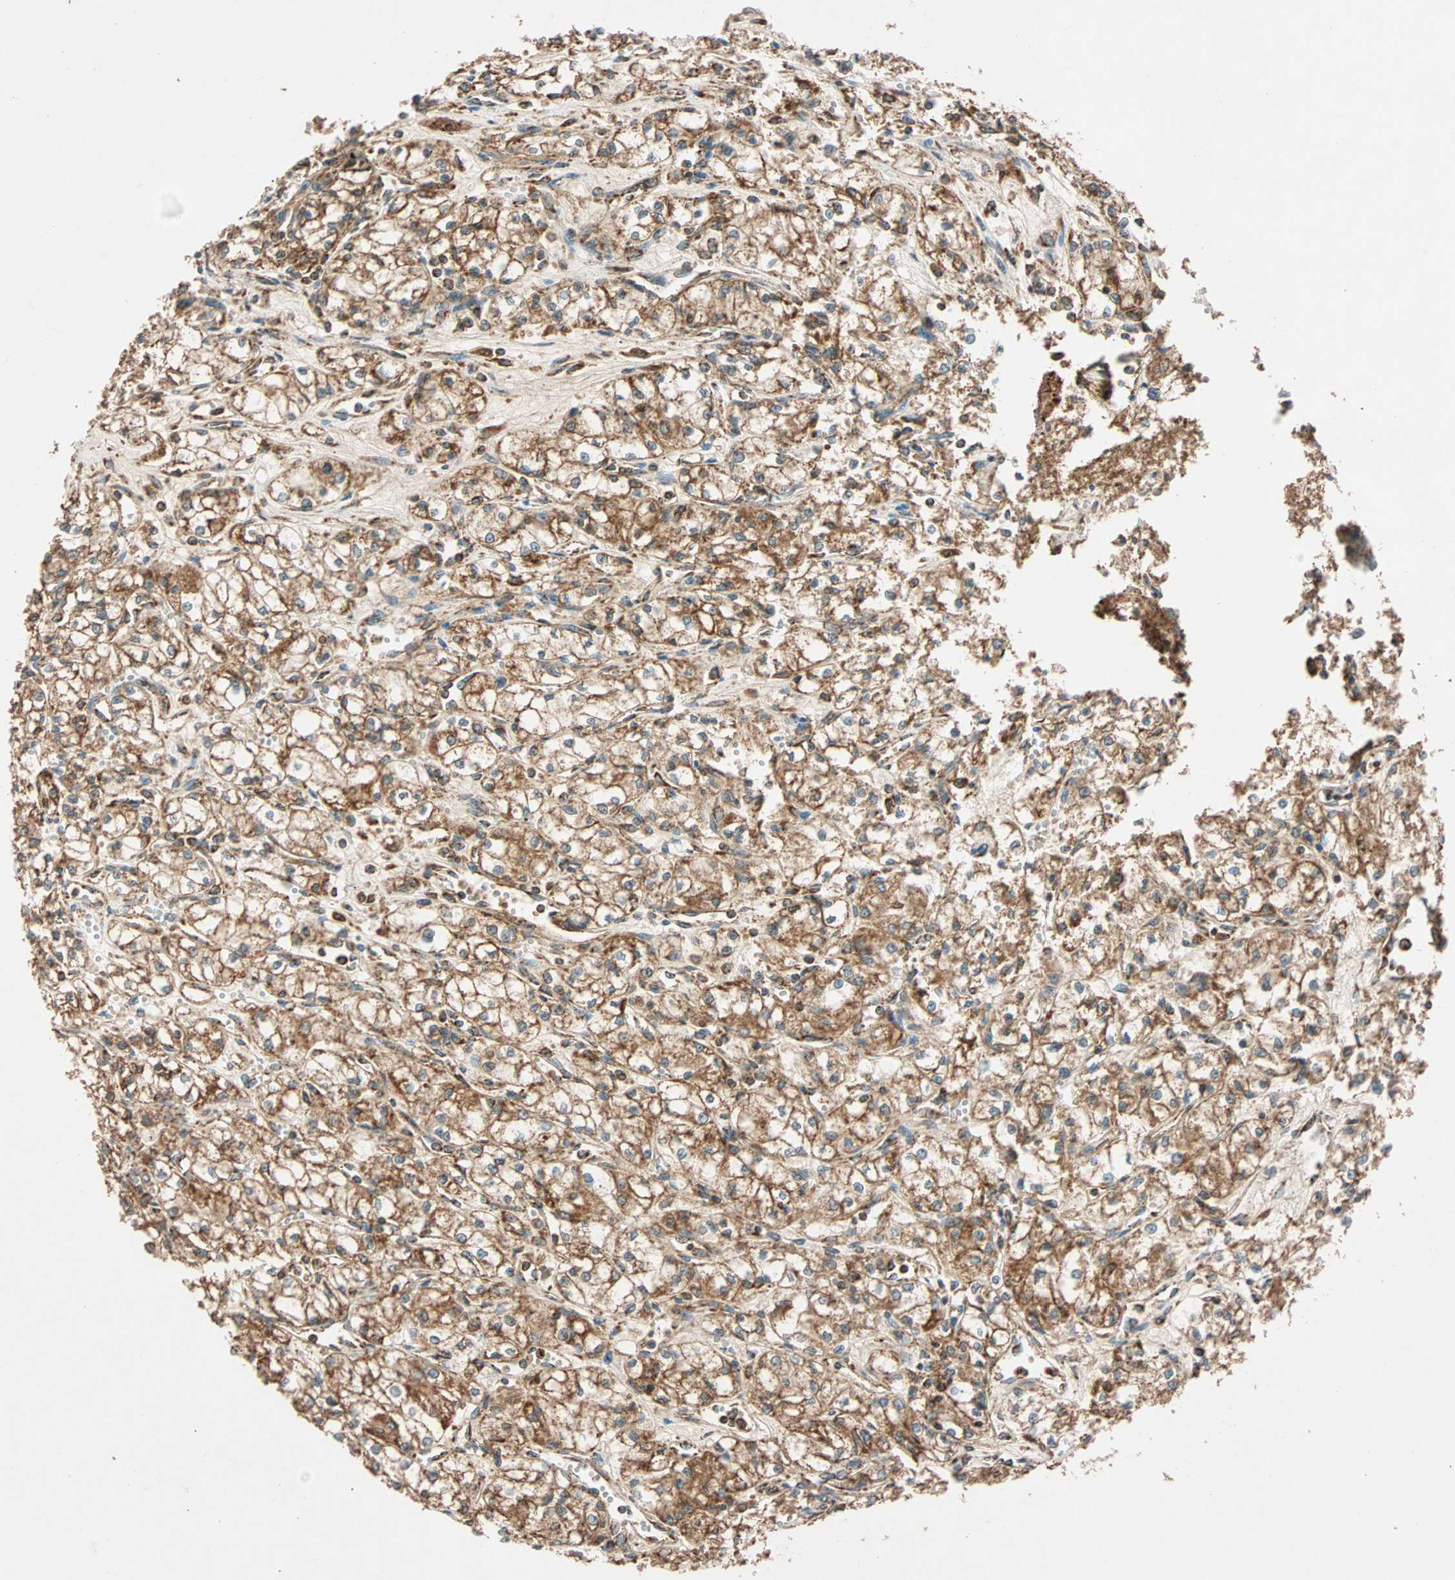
{"staining": {"intensity": "strong", "quantity": ">75%", "location": "cytoplasmic/membranous"}, "tissue": "renal cancer", "cell_type": "Tumor cells", "image_type": "cancer", "snomed": [{"axis": "morphology", "description": "Normal tissue, NOS"}, {"axis": "morphology", "description": "Adenocarcinoma, NOS"}, {"axis": "topography", "description": "Kidney"}], "caption": "DAB immunohistochemical staining of renal cancer (adenocarcinoma) demonstrates strong cytoplasmic/membranous protein expression in approximately >75% of tumor cells. (DAB IHC, brown staining for protein, blue staining for nuclei).", "gene": "MAPK1", "patient": {"sex": "male", "age": 59}}